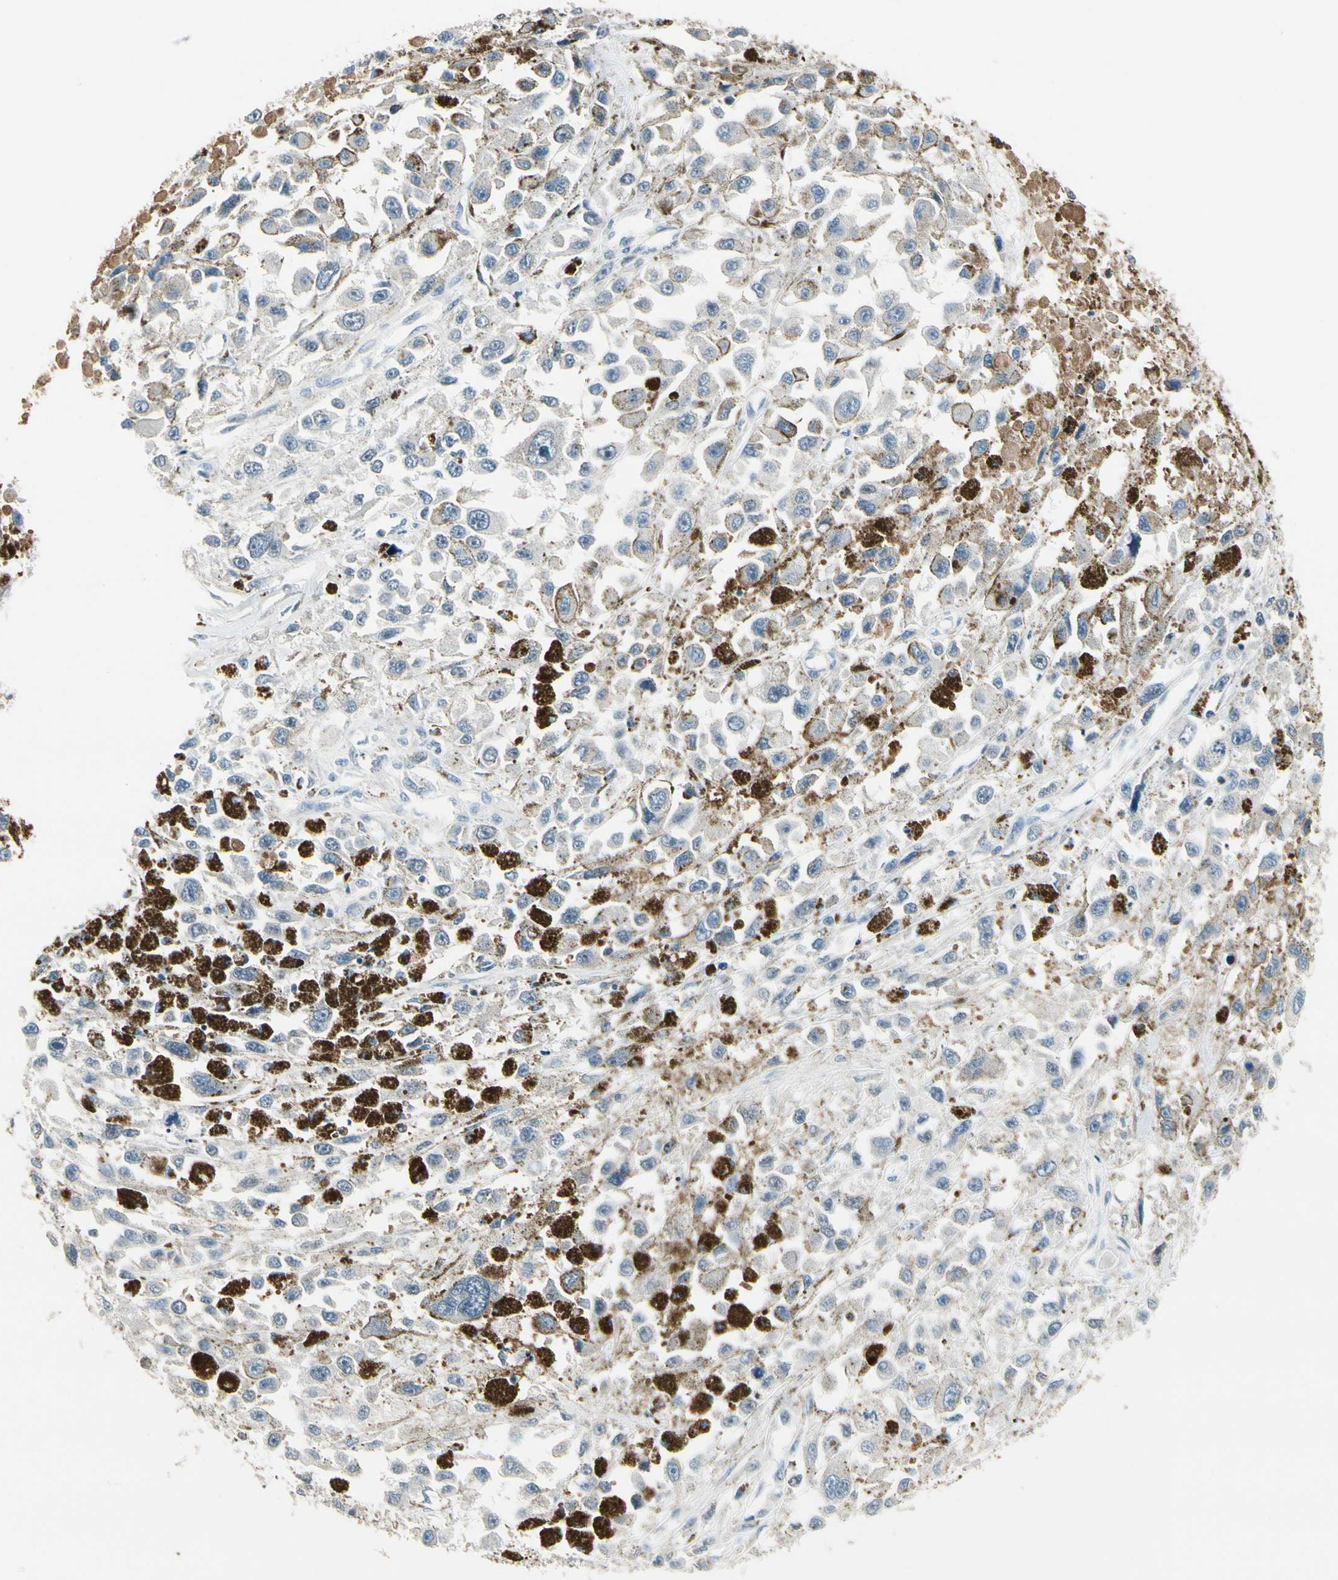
{"staining": {"intensity": "negative", "quantity": "none", "location": "none"}, "tissue": "melanoma", "cell_type": "Tumor cells", "image_type": "cancer", "snomed": [{"axis": "morphology", "description": "Malignant melanoma, Metastatic site"}, {"axis": "topography", "description": "Lymph node"}], "caption": "Malignant melanoma (metastatic site) was stained to show a protein in brown. There is no significant expression in tumor cells.", "gene": "ZKSCAN4", "patient": {"sex": "male", "age": 59}}